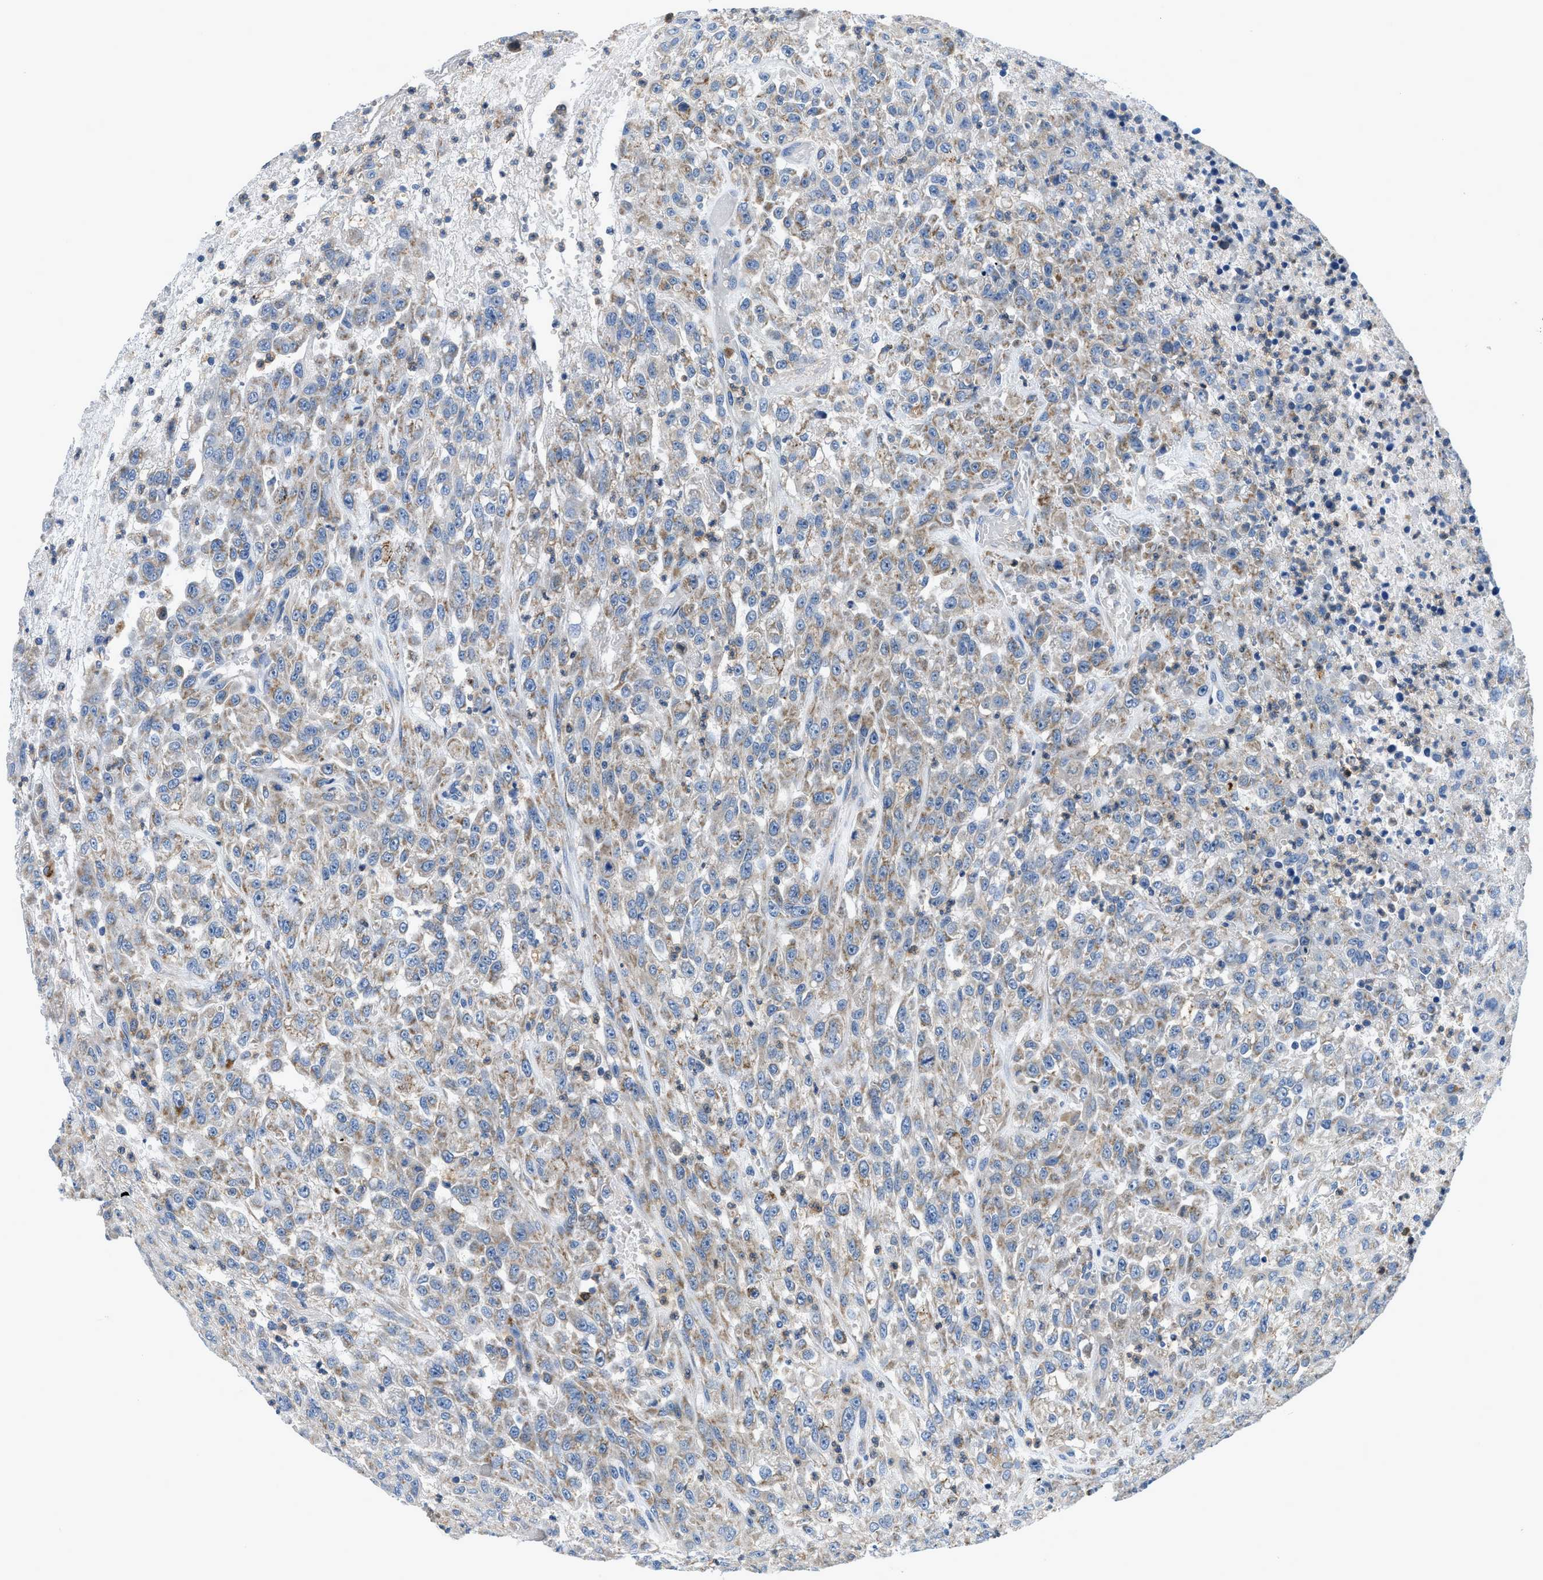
{"staining": {"intensity": "moderate", "quantity": "<25%", "location": "cytoplasmic/membranous"}, "tissue": "urothelial cancer", "cell_type": "Tumor cells", "image_type": "cancer", "snomed": [{"axis": "morphology", "description": "Urothelial carcinoma, High grade"}, {"axis": "topography", "description": "Urinary bladder"}], "caption": "High-magnification brightfield microscopy of urothelial carcinoma (high-grade) stained with DAB (brown) and counterstained with hematoxylin (blue). tumor cells exhibit moderate cytoplasmic/membranous expression is present in approximately<25% of cells.", "gene": "ADGRE3", "patient": {"sex": "male", "age": 46}}